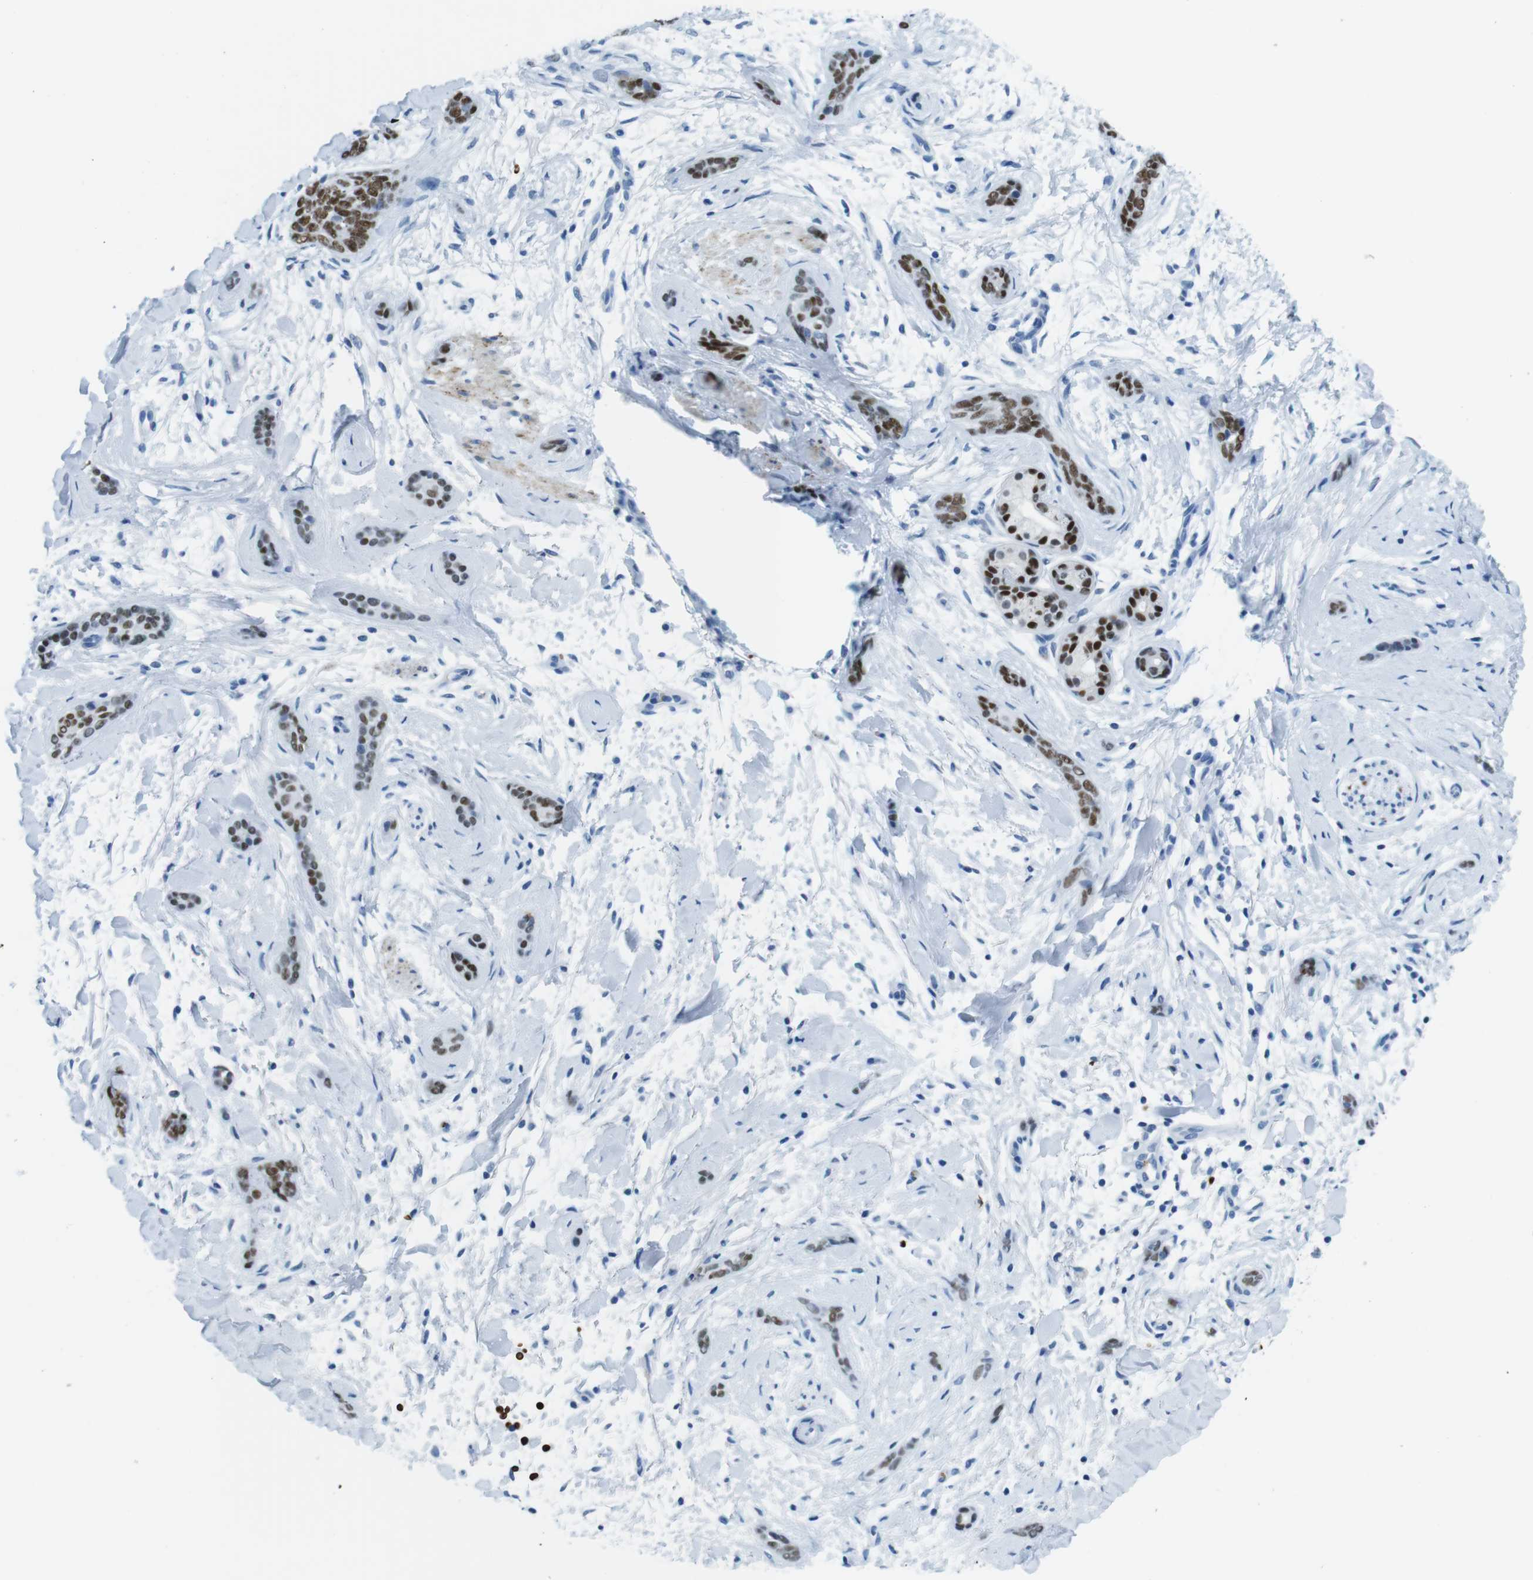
{"staining": {"intensity": "strong", "quantity": "25%-75%", "location": "nuclear"}, "tissue": "skin cancer", "cell_type": "Tumor cells", "image_type": "cancer", "snomed": [{"axis": "morphology", "description": "Basal cell carcinoma"}, {"axis": "morphology", "description": "Adnexal tumor, benign"}, {"axis": "topography", "description": "Skin"}], "caption": "High-power microscopy captured an immunohistochemistry (IHC) photomicrograph of basal cell carcinoma (skin), revealing strong nuclear expression in about 25%-75% of tumor cells.", "gene": "TFAP2C", "patient": {"sex": "female", "age": 42}}